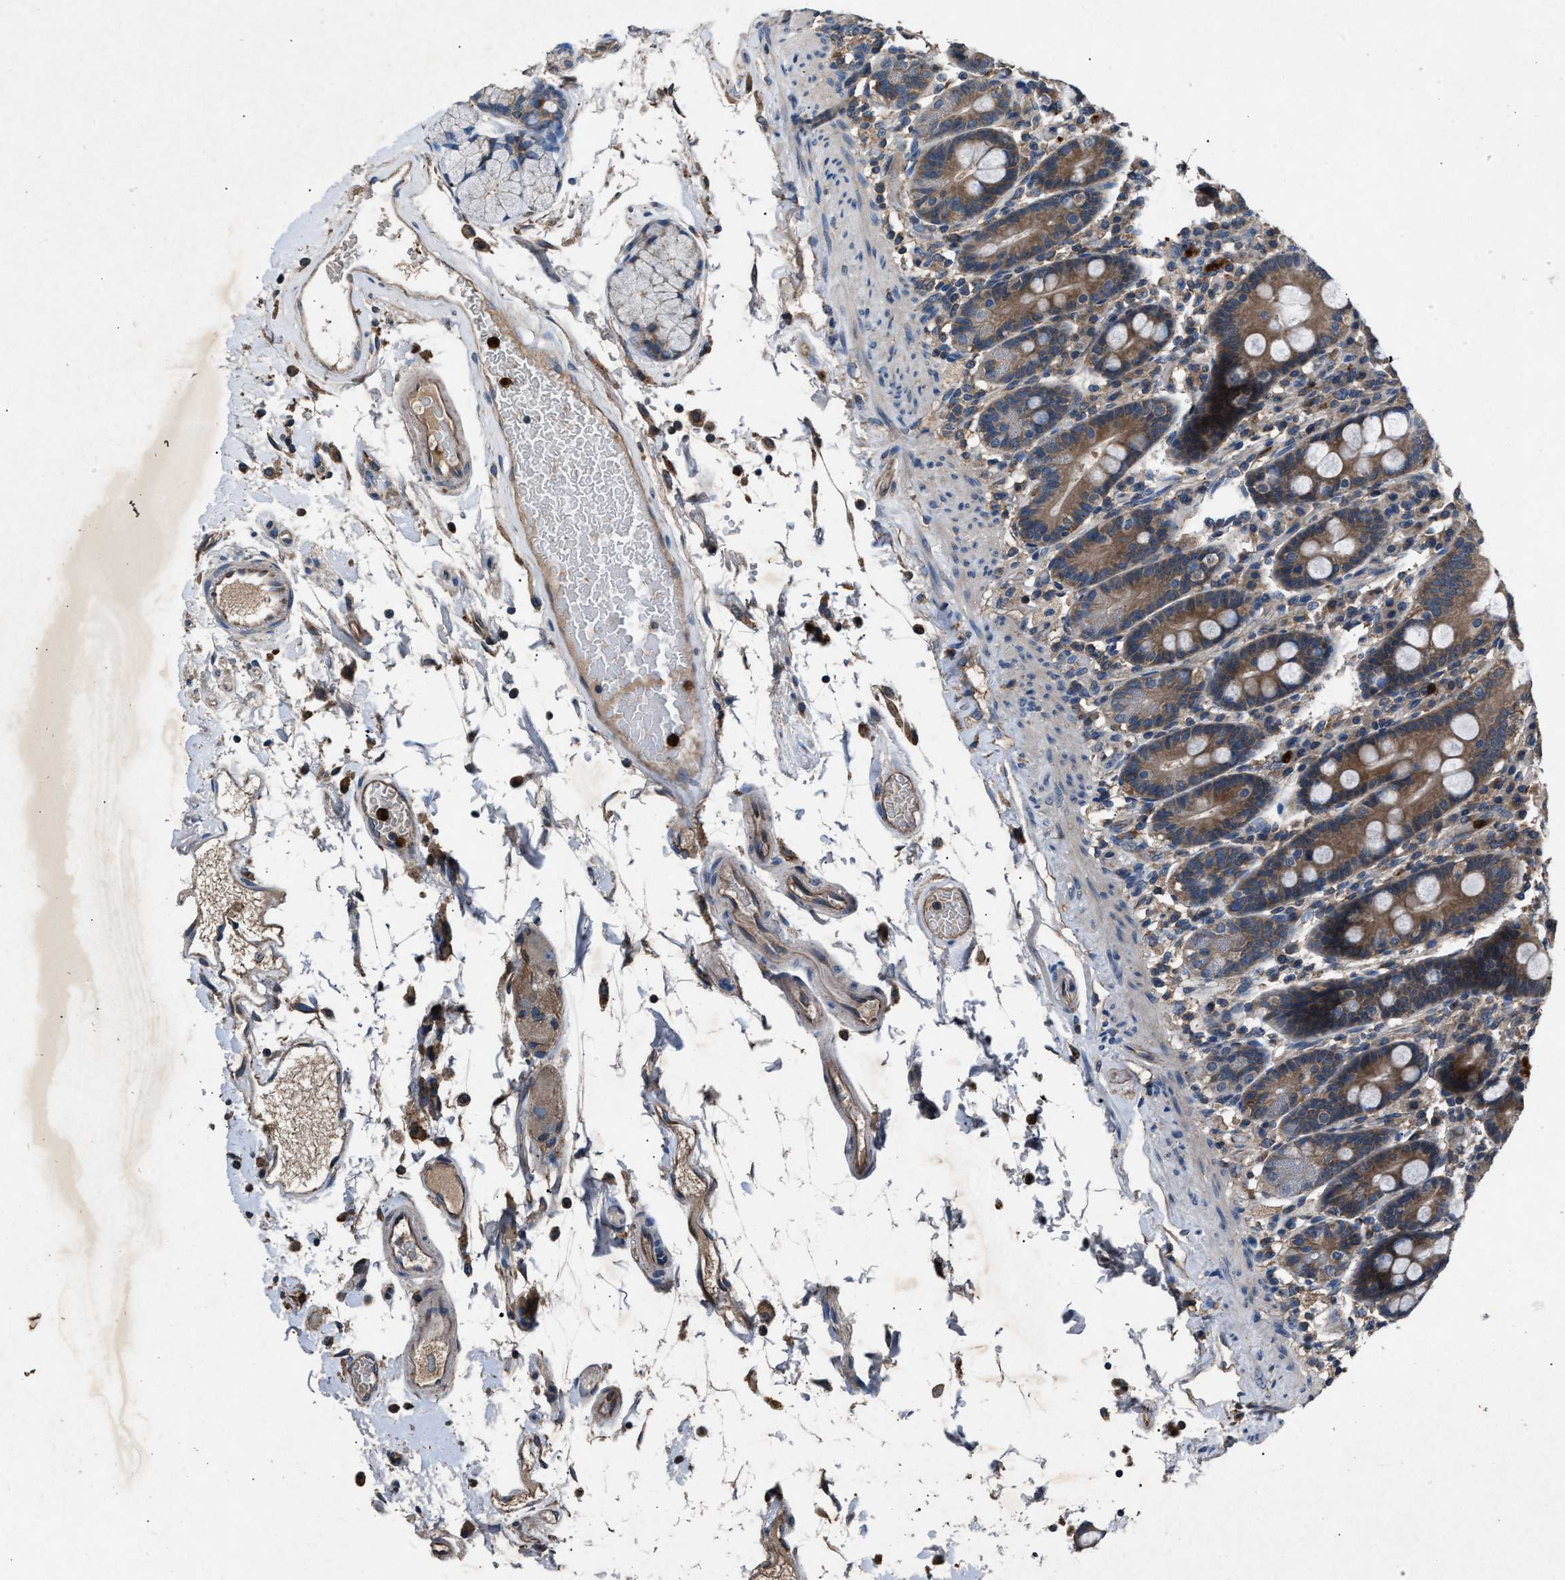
{"staining": {"intensity": "moderate", "quantity": ">75%", "location": "cytoplasmic/membranous"}, "tissue": "duodenum", "cell_type": "Glandular cells", "image_type": "normal", "snomed": [{"axis": "morphology", "description": "Normal tissue, NOS"}, {"axis": "topography", "description": "Small intestine, NOS"}], "caption": "Brown immunohistochemical staining in benign duodenum reveals moderate cytoplasmic/membranous staining in approximately >75% of glandular cells.", "gene": "PPID", "patient": {"sex": "female", "age": 71}}